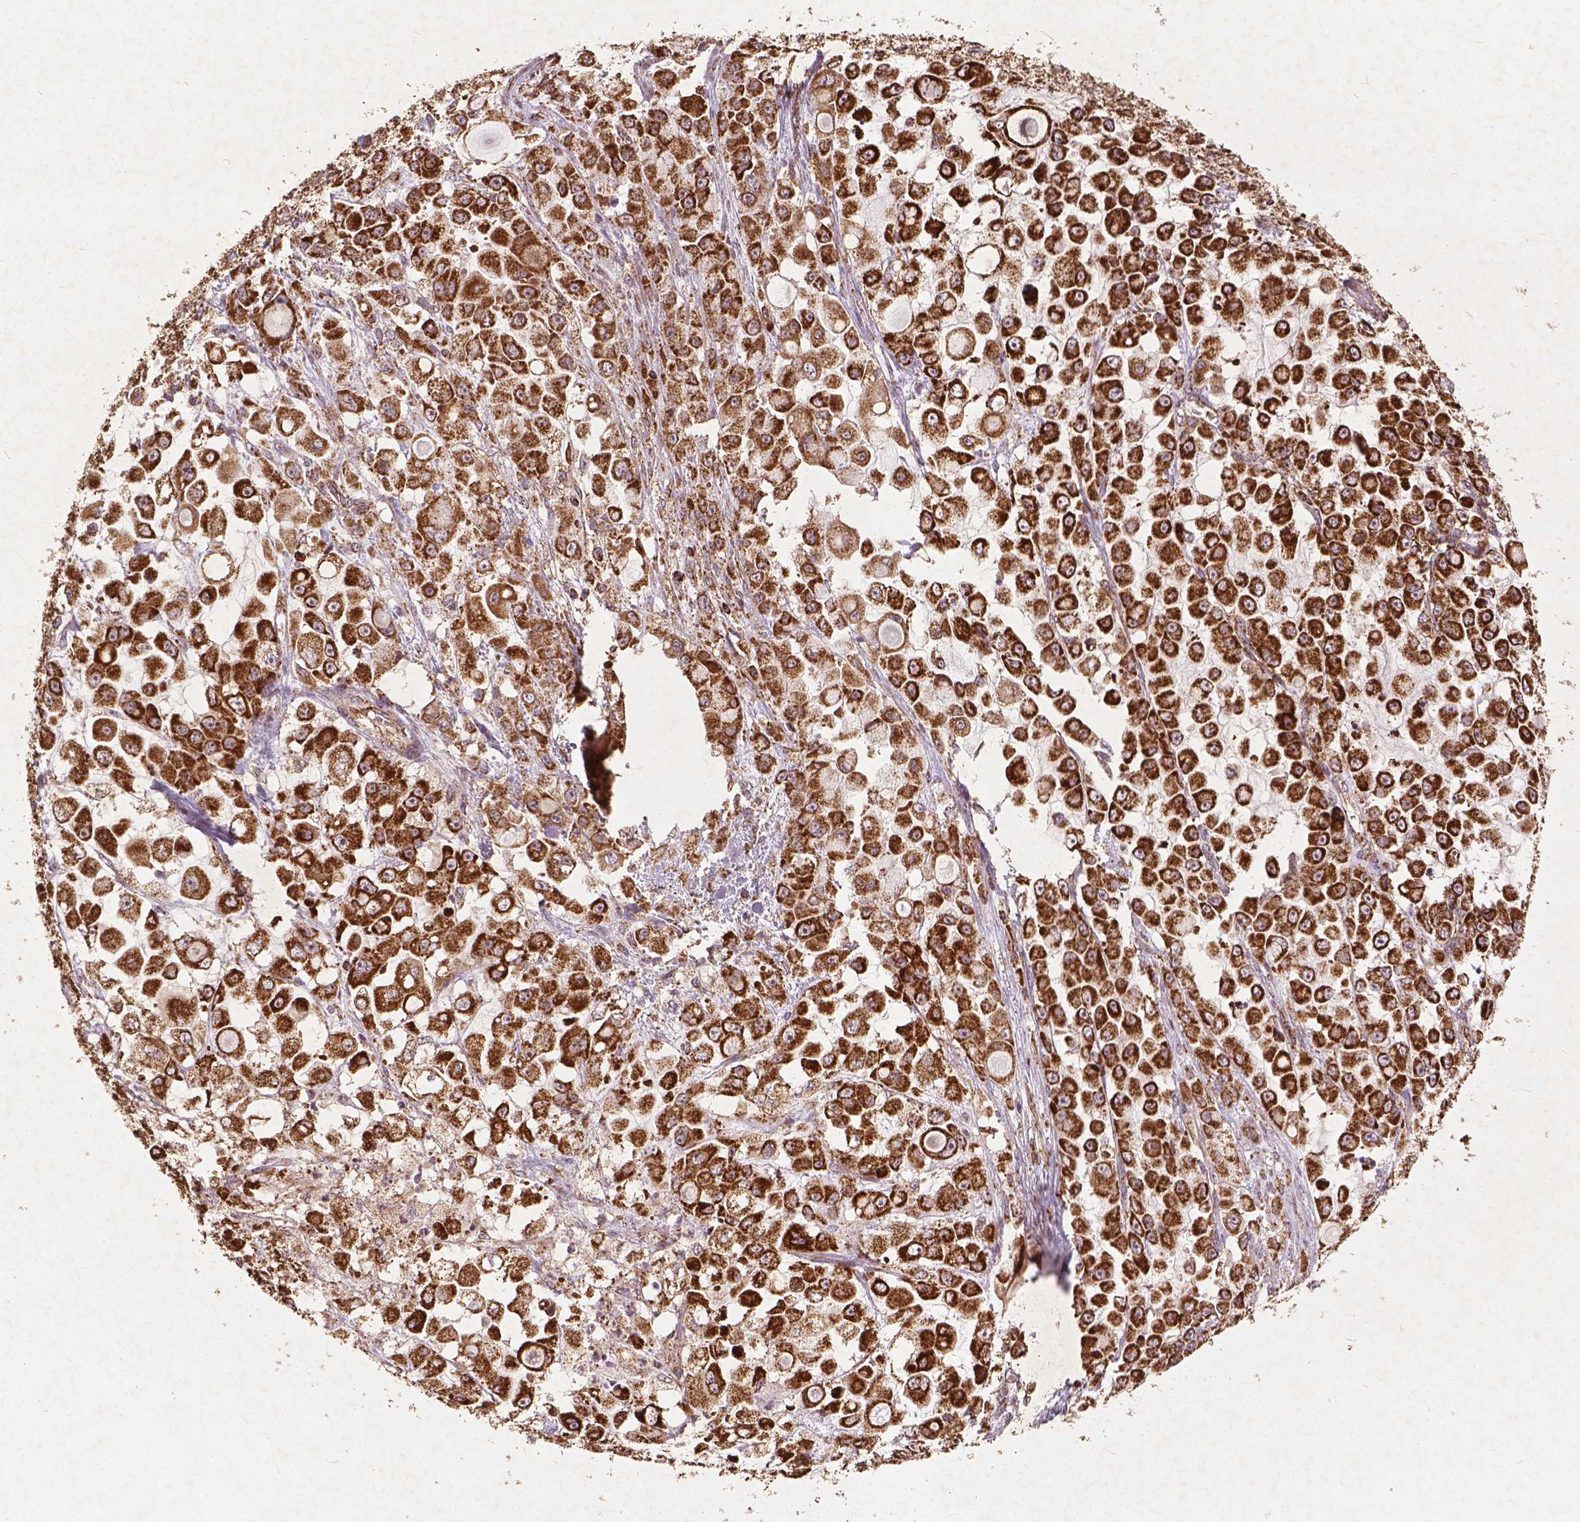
{"staining": {"intensity": "strong", "quantity": ">75%", "location": "cytoplasmic/membranous"}, "tissue": "stomach cancer", "cell_type": "Tumor cells", "image_type": "cancer", "snomed": [{"axis": "morphology", "description": "Adenocarcinoma, NOS"}, {"axis": "topography", "description": "Stomach"}], "caption": "IHC image of human stomach cancer stained for a protein (brown), which shows high levels of strong cytoplasmic/membranous expression in approximately >75% of tumor cells.", "gene": "UBXN2A", "patient": {"sex": "female", "age": 76}}